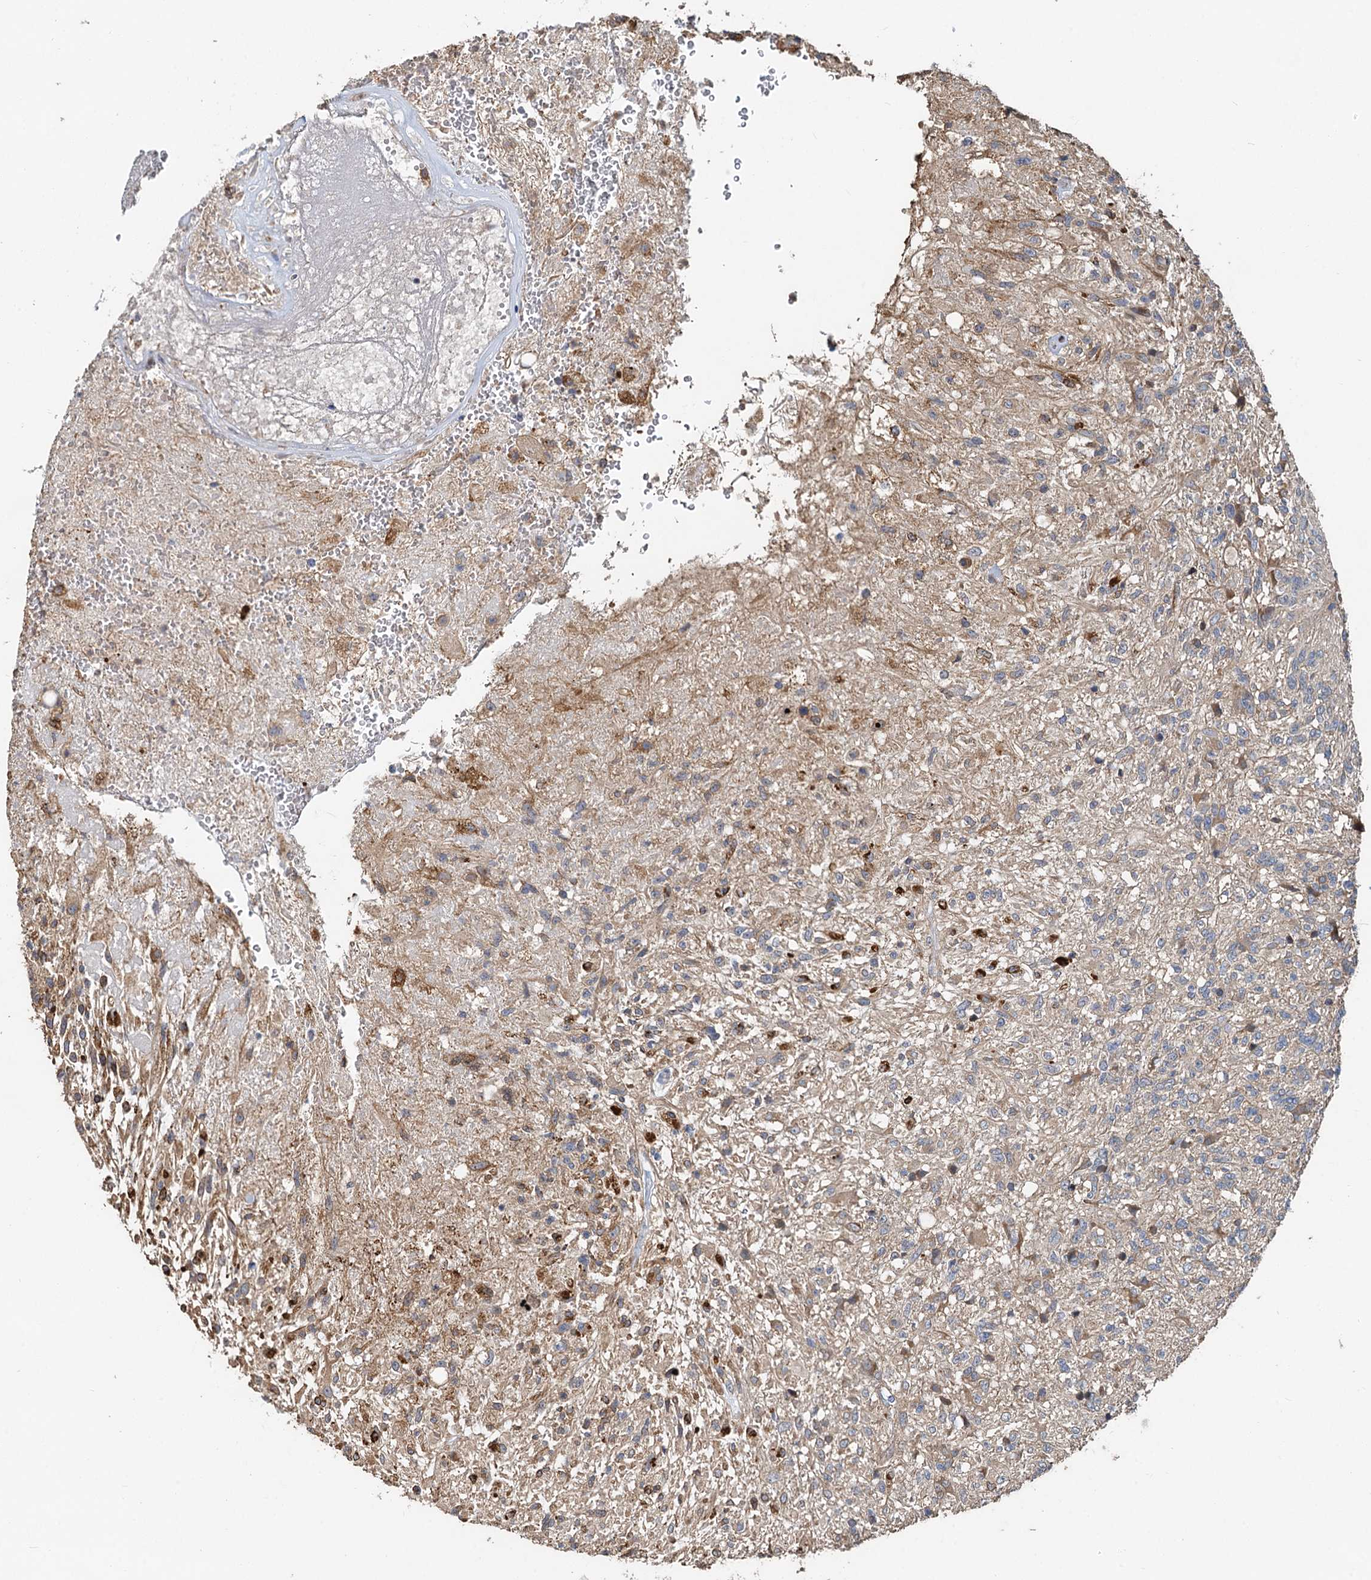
{"staining": {"intensity": "weak", "quantity": "25%-75%", "location": "cytoplasmic/membranous"}, "tissue": "glioma", "cell_type": "Tumor cells", "image_type": "cancer", "snomed": [{"axis": "morphology", "description": "Glioma, malignant, High grade"}, {"axis": "topography", "description": "Brain"}], "caption": "The micrograph demonstrates a brown stain indicating the presence of a protein in the cytoplasmic/membranous of tumor cells in glioma.", "gene": "HYI", "patient": {"sex": "male", "age": 56}}